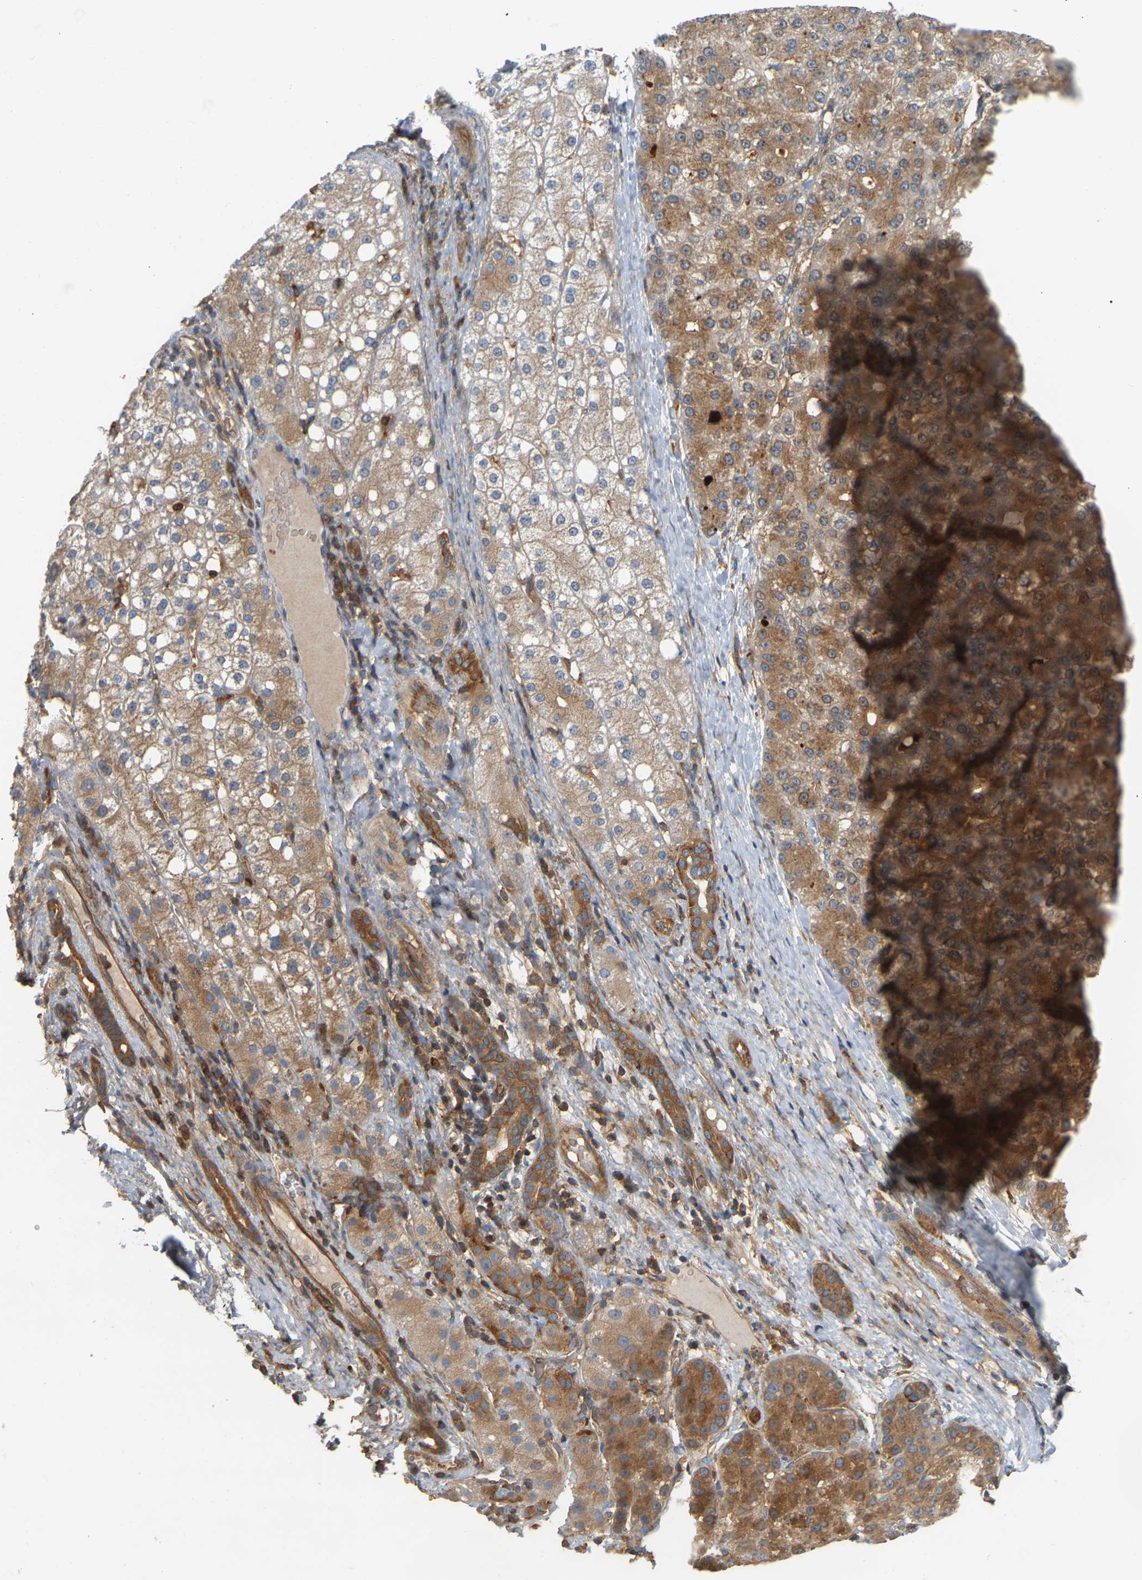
{"staining": {"intensity": "moderate", "quantity": ">75%", "location": "cytoplasmic/membranous"}, "tissue": "liver cancer", "cell_type": "Tumor cells", "image_type": "cancer", "snomed": [{"axis": "morphology", "description": "Carcinoma, Hepatocellular, NOS"}, {"axis": "topography", "description": "Liver"}], "caption": "Protein staining of hepatocellular carcinoma (liver) tissue demonstrates moderate cytoplasmic/membranous expression in about >75% of tumor cells.", "gene": "AKAP13", "patient": {"sex": "male", "age": 67}}